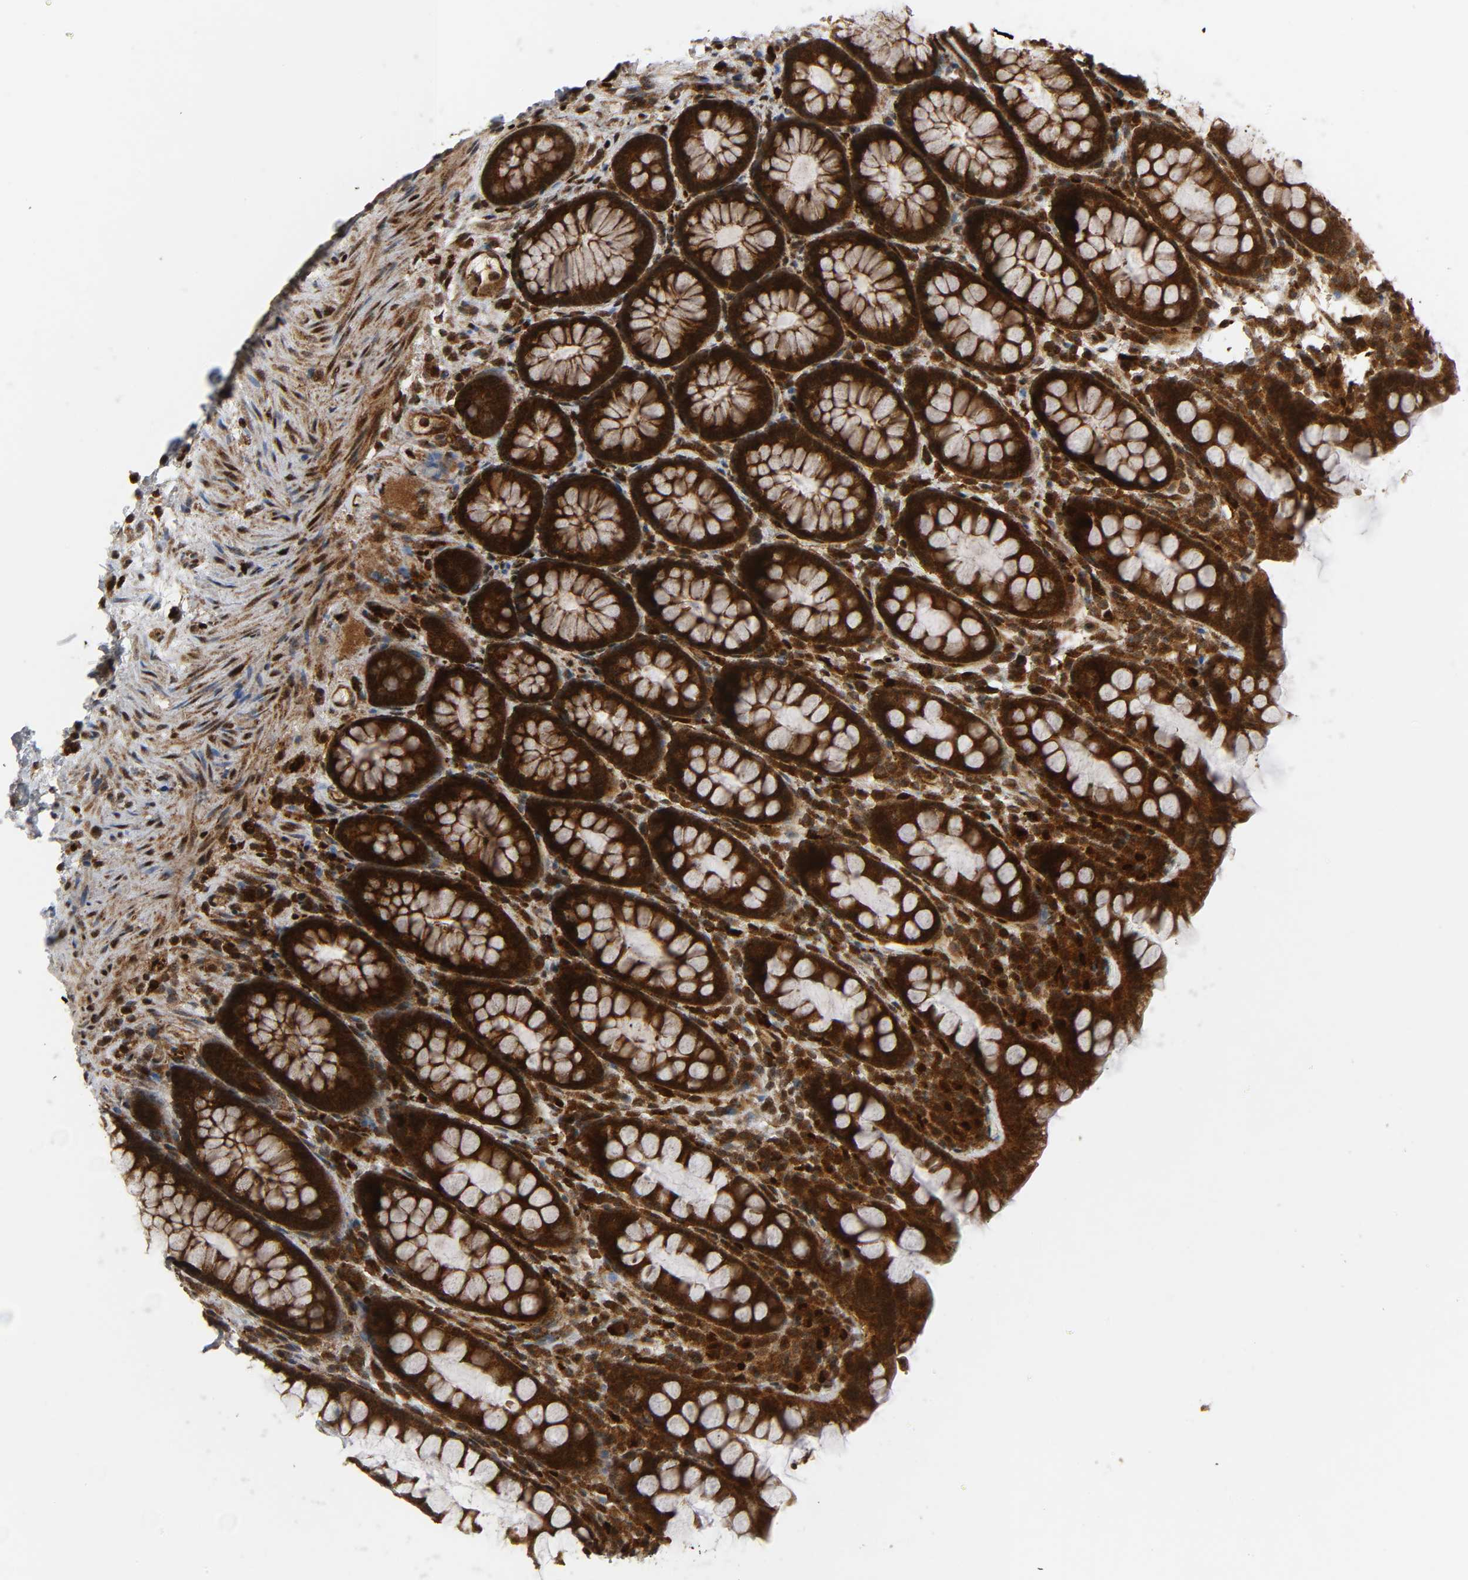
{"staining": {"intensity": "strong", "quantity": ">75%", "location": "cytoplasmic/membranous"}, "tissue": "rectum", "cell_type": "Glandular cells", "image_type": "normal", "snomed": [{"axis": "morphology", "description": "Normal tissue, NOS"}, {"axis": "topography", "description": "Rectum"}], "caption": "High-magnification brightfield microscopy of benign rectum stained with DAB (3,3'-diaminobenzidine) (brown) and counterstained with hematoxylin (blue). glandular cells exhibit strong cytoplasmic/membranous staining is identified in about>75% of cells.", "gene": "CHUK", "patient": {"sex": "male", "age": 92}}